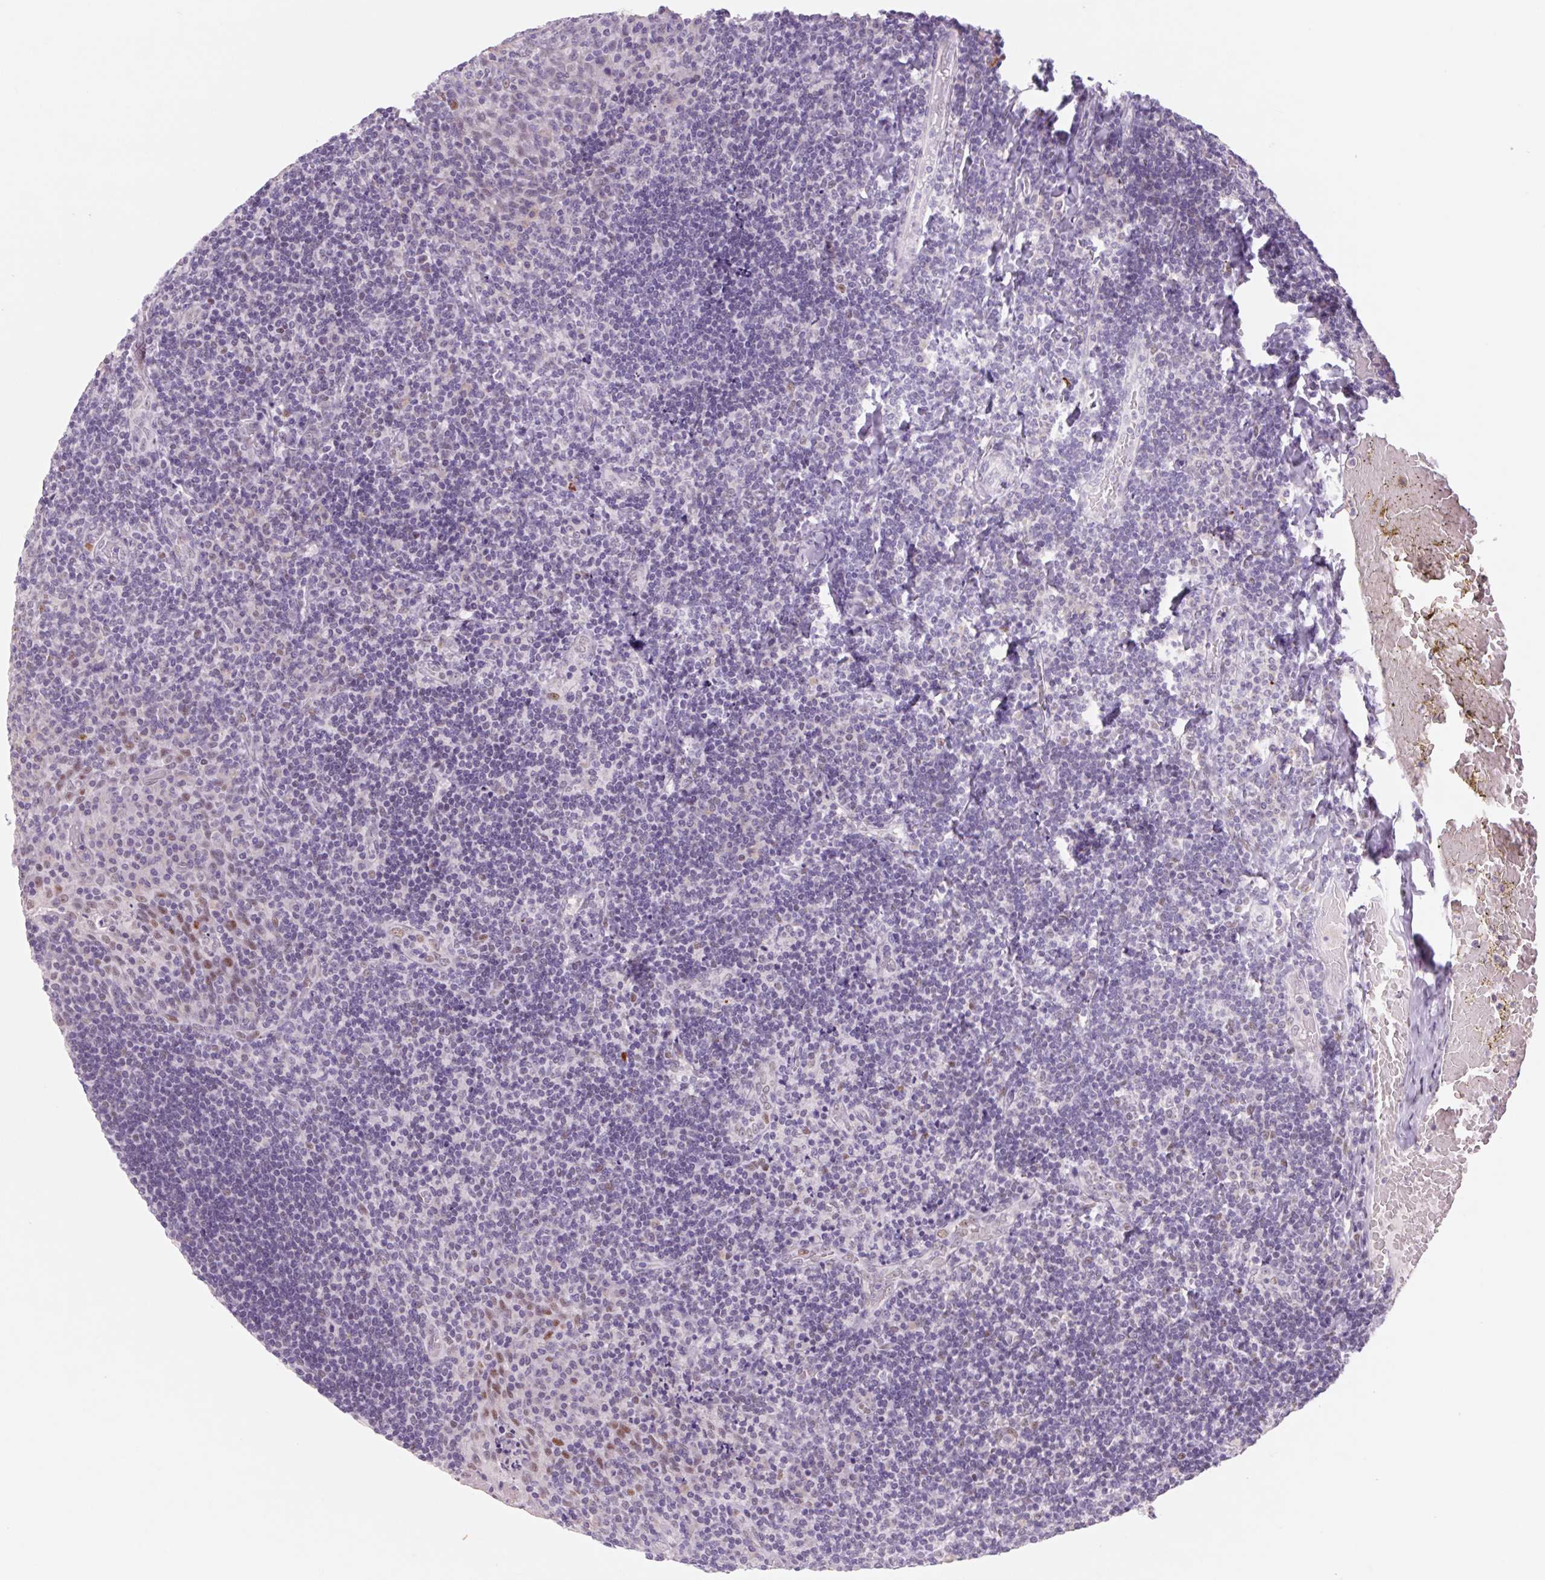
{"staining": {"intensity": "negative", "quantity": "none", "location": "none"}, "tissue": "tonsil", "cell_type": "Germinal center cells", "image_type": "normal", "snomed": [{"axis": "morphology", "description": "Normal tissue, NOS"}, {"axis": "topography", "description": "Tonsil"}], "caption": "Immunohistochemistry (IHC) of benign tonsil reveals no staining in germinal center cells.", "gene": "DPPA5", "patient": {"sex": "male", "age": 17}}